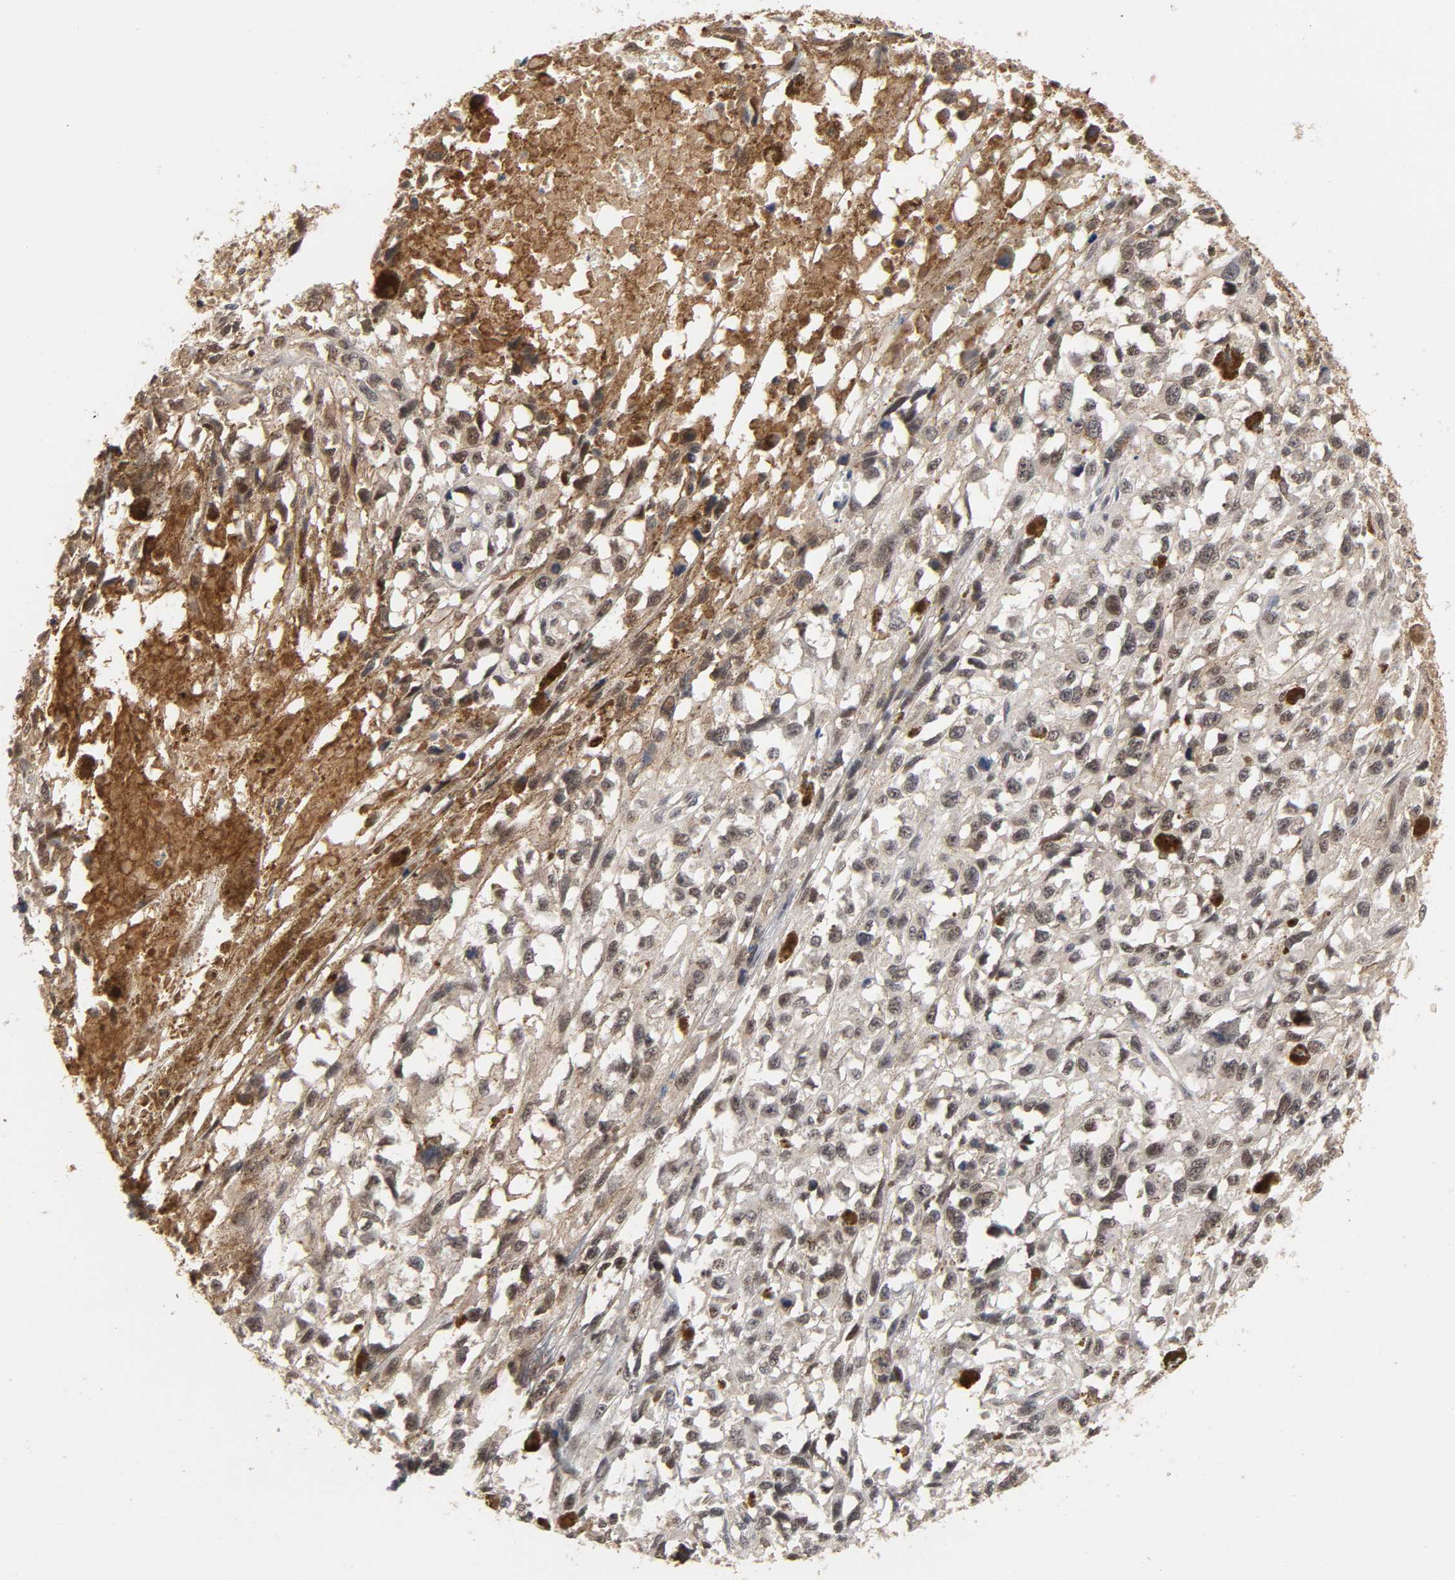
{"staining": {"intensity": "moderate", "quantity": "25%-75%", "location": "cytoplasmic/membranous,nuclear"}, "tissue": "melanoma", "cell_type": "Tumor cells", "image_type": "cancer", "snomed": [{"axis": "morphology", "description": "Malignant melanoma, Metastatic site"}, {"axis": "topography", "description": "Lymph node"}], "caption": "Malignant melanoma (metastatic site) stained with DAB IHC displays medium levels of moderate cytoplasmic/membranous and nuclear positivity in approximately 25%-75% of tumor cells.", "gene": "HTR1E", "patient": {"sex": "male", "age": 59}}